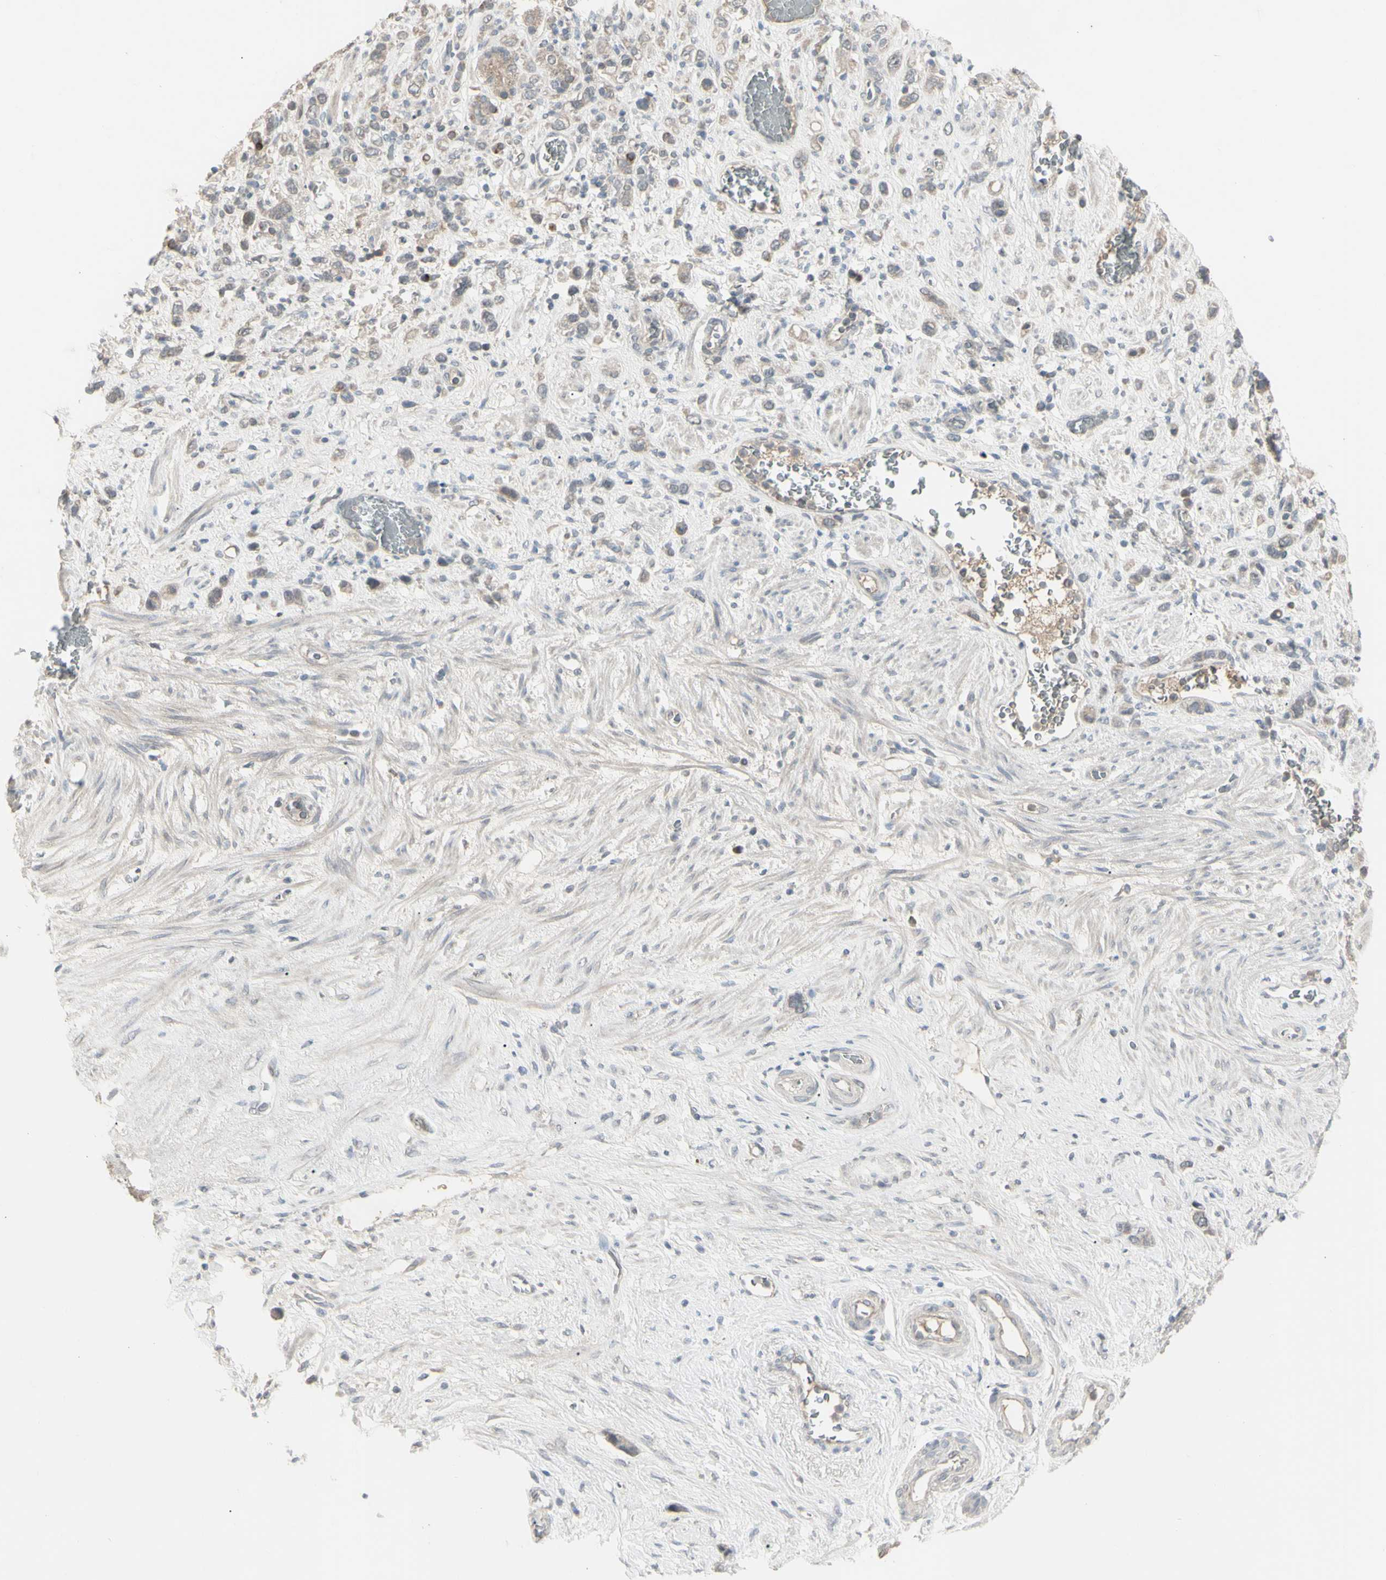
{"staining": {"intensity": "weak", "quantity": "25%-75%", "location": "cytoplasmic/membranous"}, "tissue": "stomach cancer", "cell_type": "Tumor cells", "image_type": "cancer", "snomed": [{"axis": "morphology", "description": "Adenocarcinoma, NOS"}, {"axis": "morphology", "description": "Adenocarcinoma, High grade"}, {"axis": "topography", "description": "Stomach, upper"}, {"axis": "topography", "description": "Stomach, lower"}], "caption": "Human adenocarcinoma (stomach) stained with a protein marker demonstrates weak staining in tumor cells.", "gene": "PIAS4", "patient": {"sex": "female", "age": 65}}